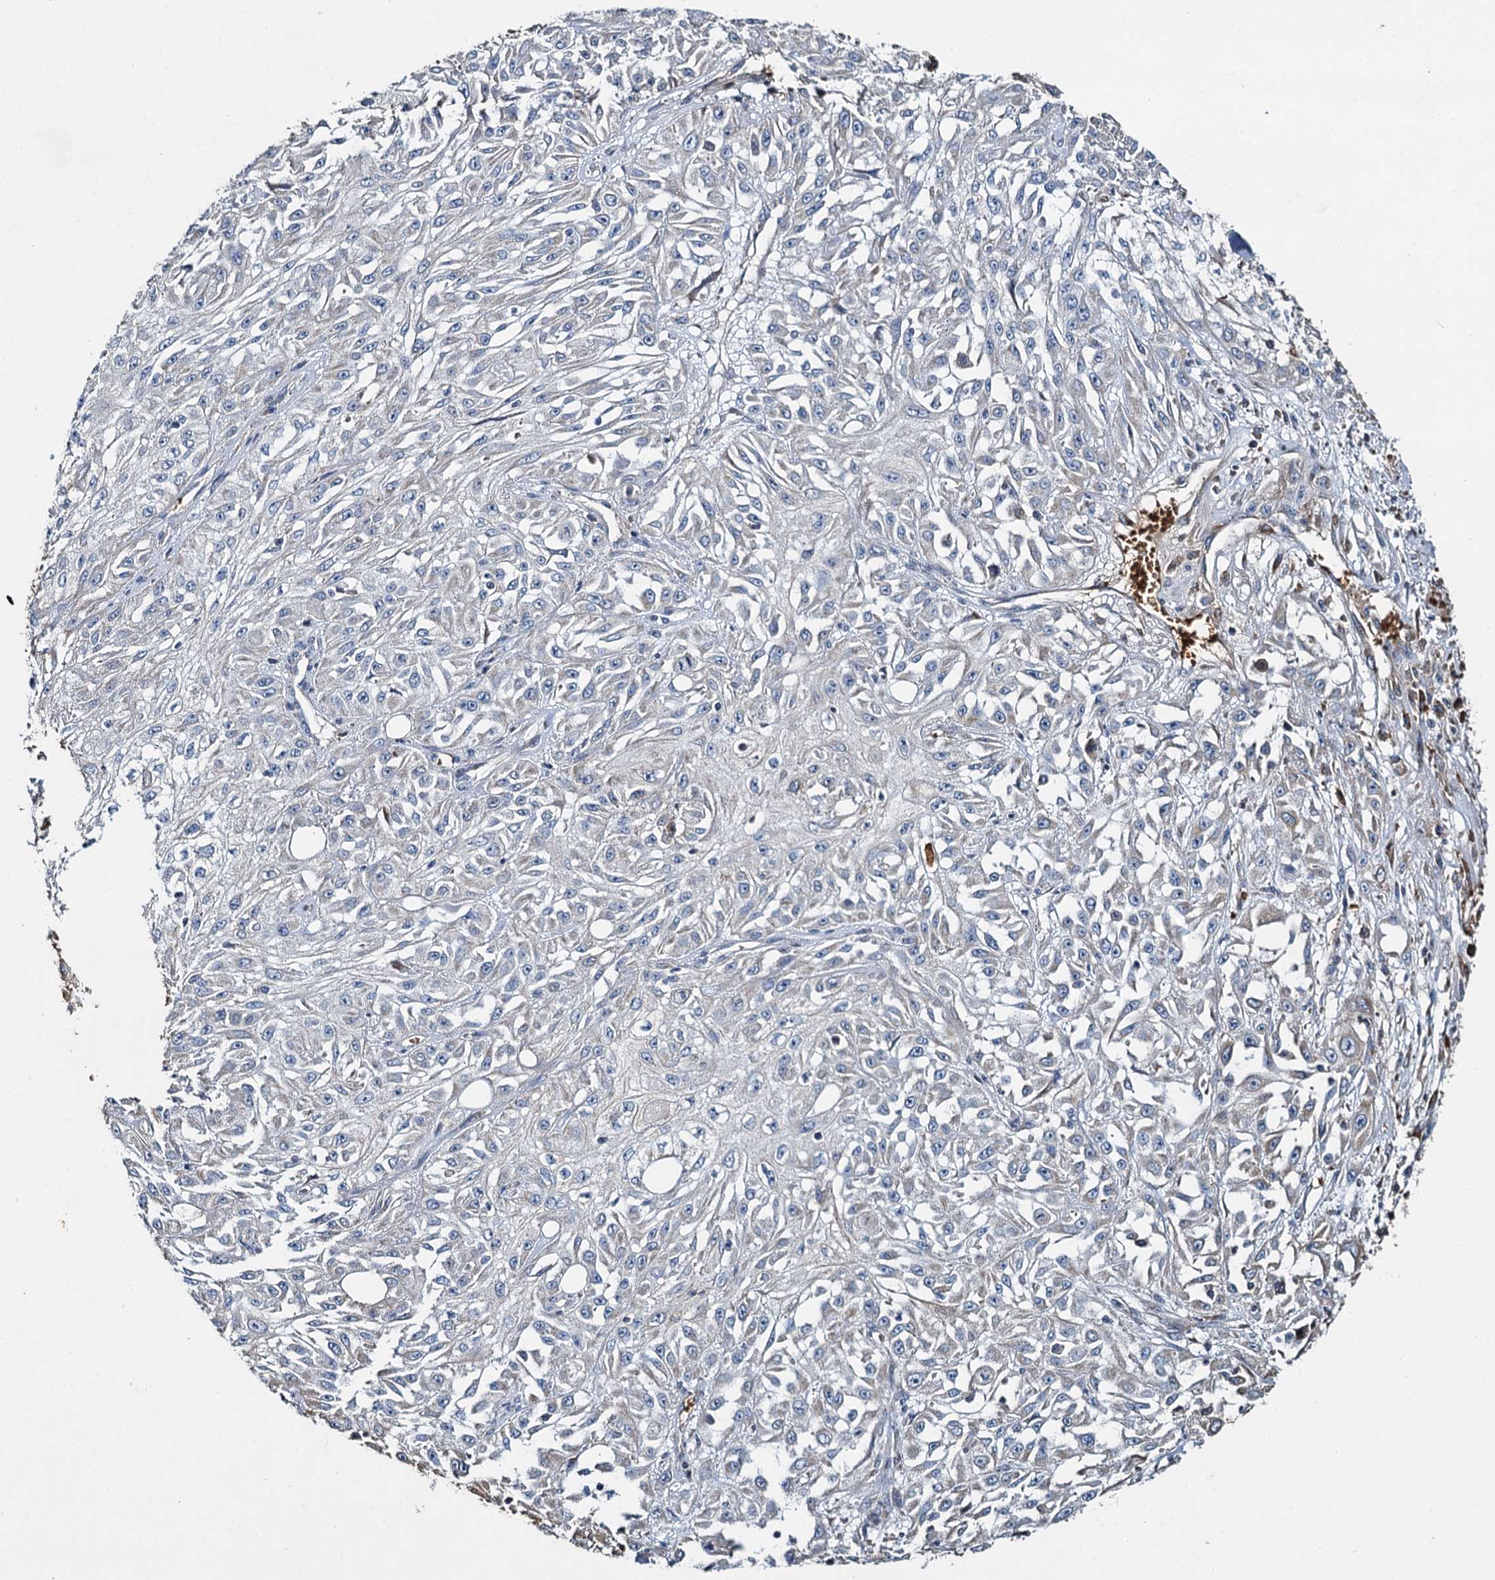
{"staining": {"intensity": "negative", "quantity": "none", "location": "none"}, "tissue": "skin cancer", "cell_type": "Tumor cells", "image_type": "cancer", "snomed": [{"axis": "morphology", "description": "Squamous cell carcinoma, NOS"}, {"axis": "morphology", "description": "Squamous cell carcinoma, metastatic, NOS"}, {"axis": "topography", "description": "Skin"}, {"axis": "topography", "description": "Lymph node"}], "caption": "There is no significant staining in tumor cells of skin metastatic squamous cell carcinoma.", "gene": "BCS1L", "patient": {"sex": "male", "age": 75}}